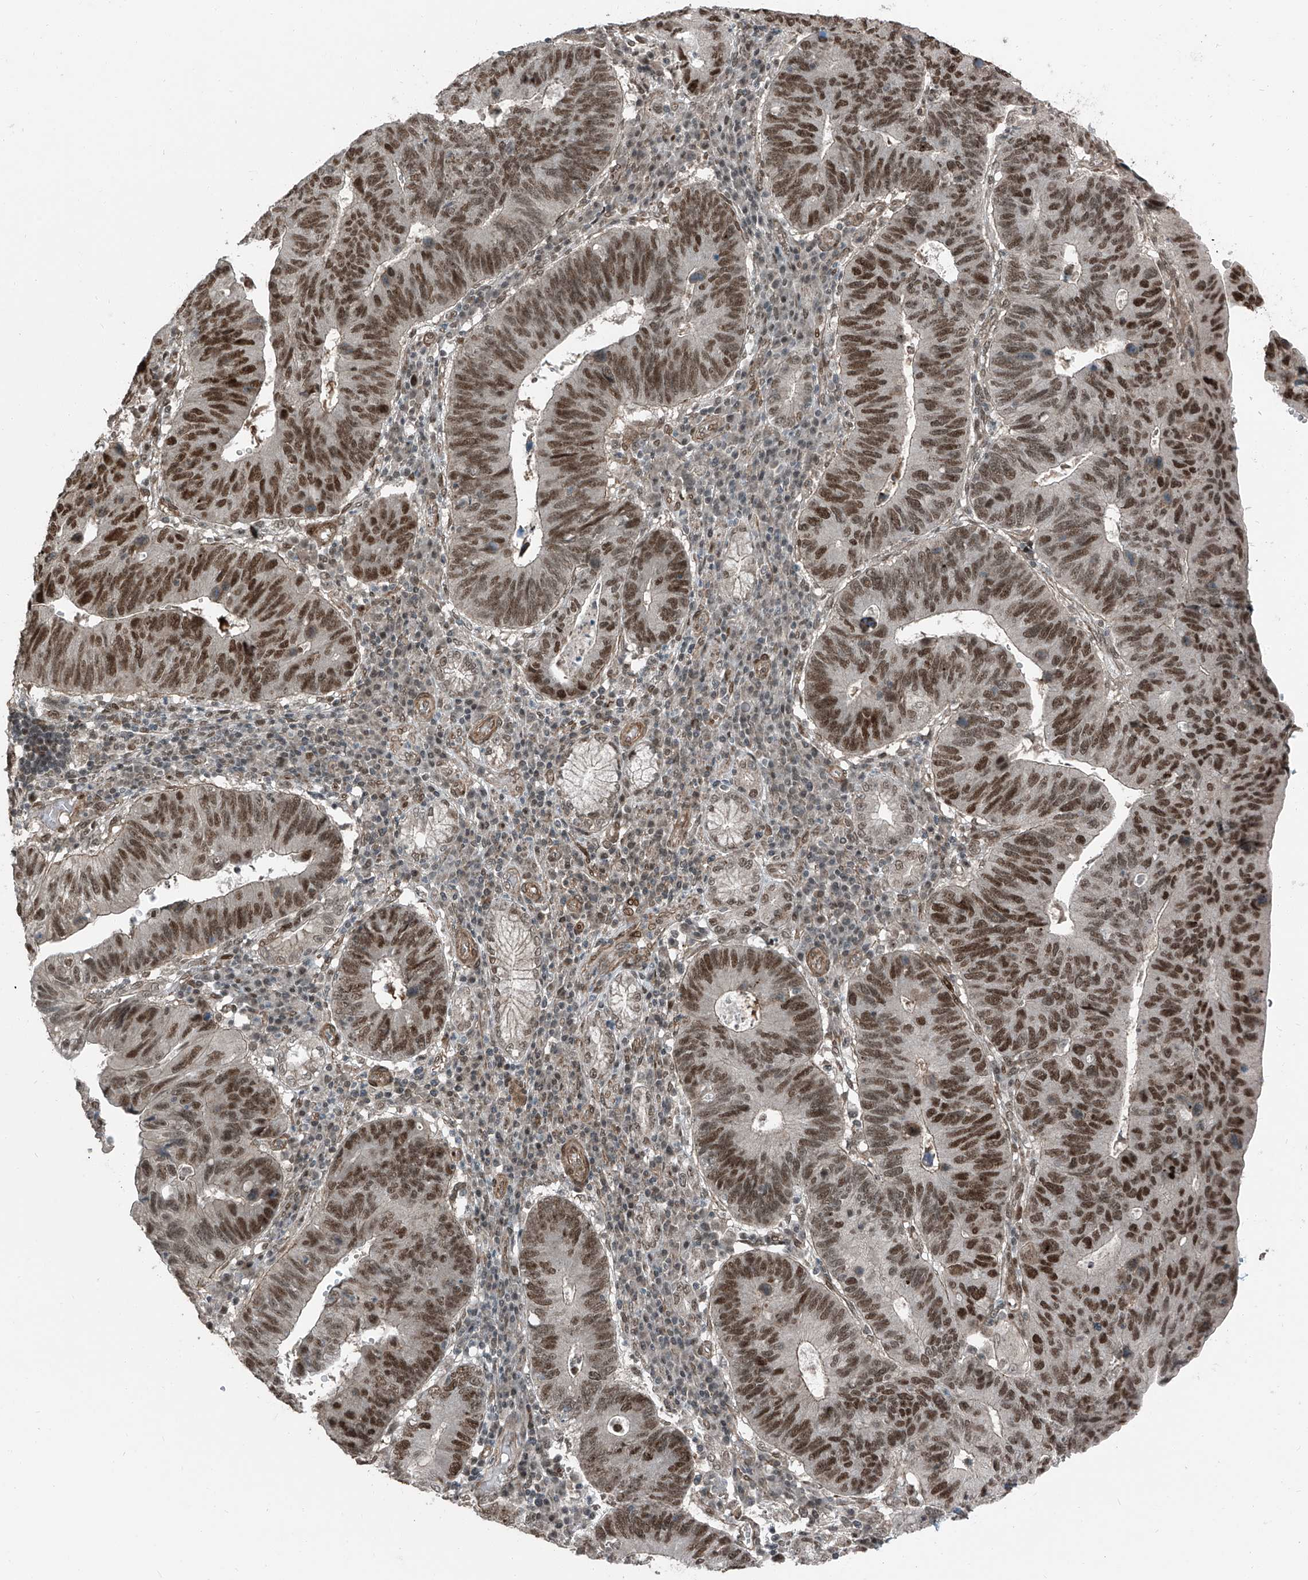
{"staining": {"intensity": "strong", "quantity": ">75%", "location": "nuclear"}, "tissue": "stomach cancer", "cell_type": "Tumor cells", "image_type": "cancer", "snomed": [{"axis": "morphology", "description": "Adenocarcinoma, NOS"}, {"axis": "topography", "description": "Stomach"}], "caption": "Immunohistochemical staining of adenocarcinoma (stomach) reveals strong nuclear protein positivity in approximately >75% of tumor cells.", "gene": "ZNF570", "patient": {"sex": "male", "age": 59}}